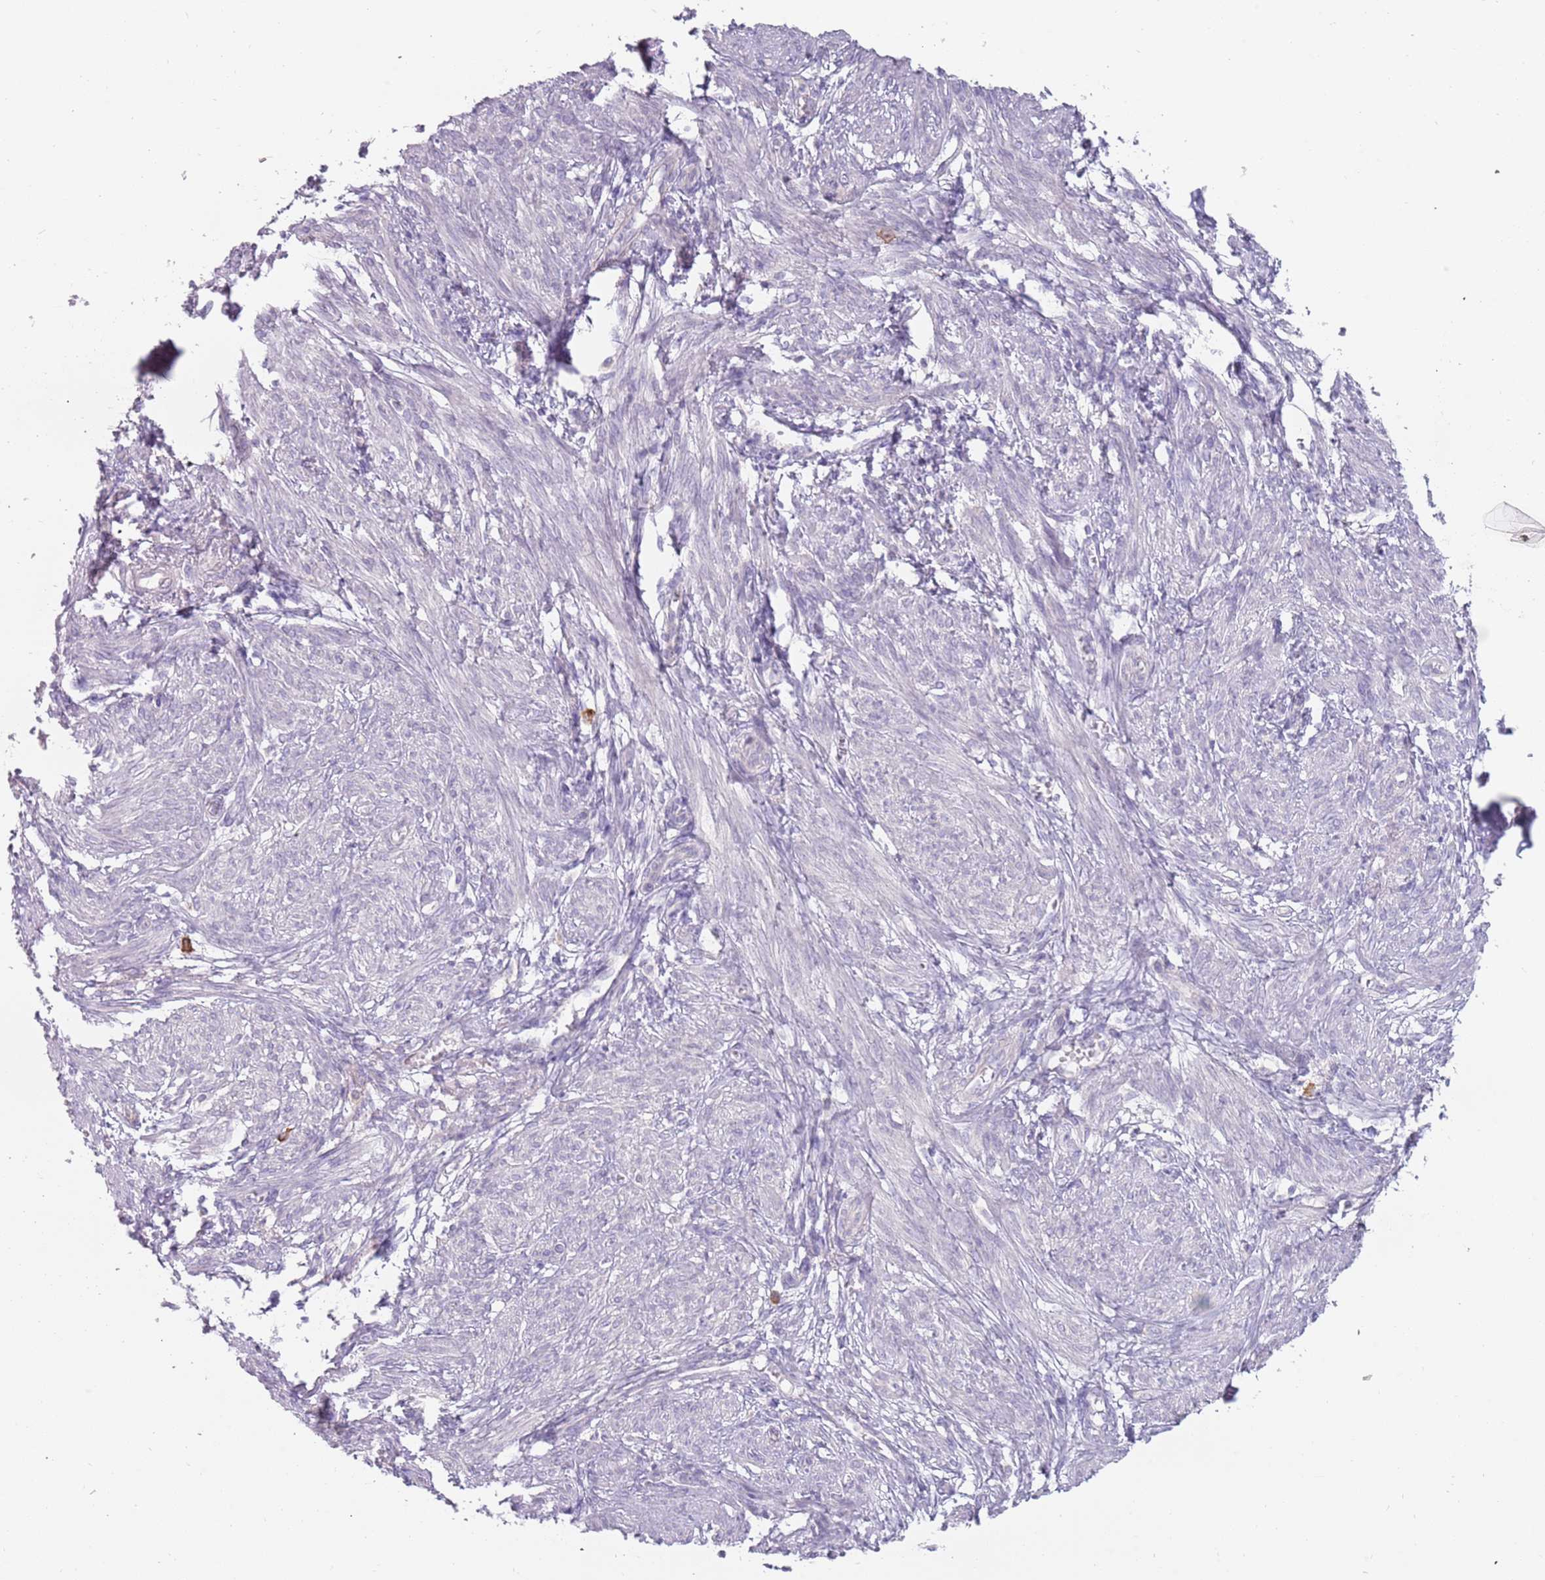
{"staining": {"intensity": "negative", "quantity": "none", "location": "none"}, "tissue": "smooth muscle", "cell_type": "Smooth muscle cells", "image_type": "normal", "snomed": [{"axis": "morphology", "description": "Normal tissue, NOS"}, {"axis": "topography", "description": "Smooth muscle"}], "caption": "Immunohistochemistry image of normal smooth muscle: smooth muscle stained with DAB exhibits no significant protein expression in smooth muscle cells. (Stains: DAB IHC with hematoxylin counter stain, Microscopy: brightfield microscopy at high magnification).", "gene": "DDX4", "patient": {"sex": "female", "age": 39}}